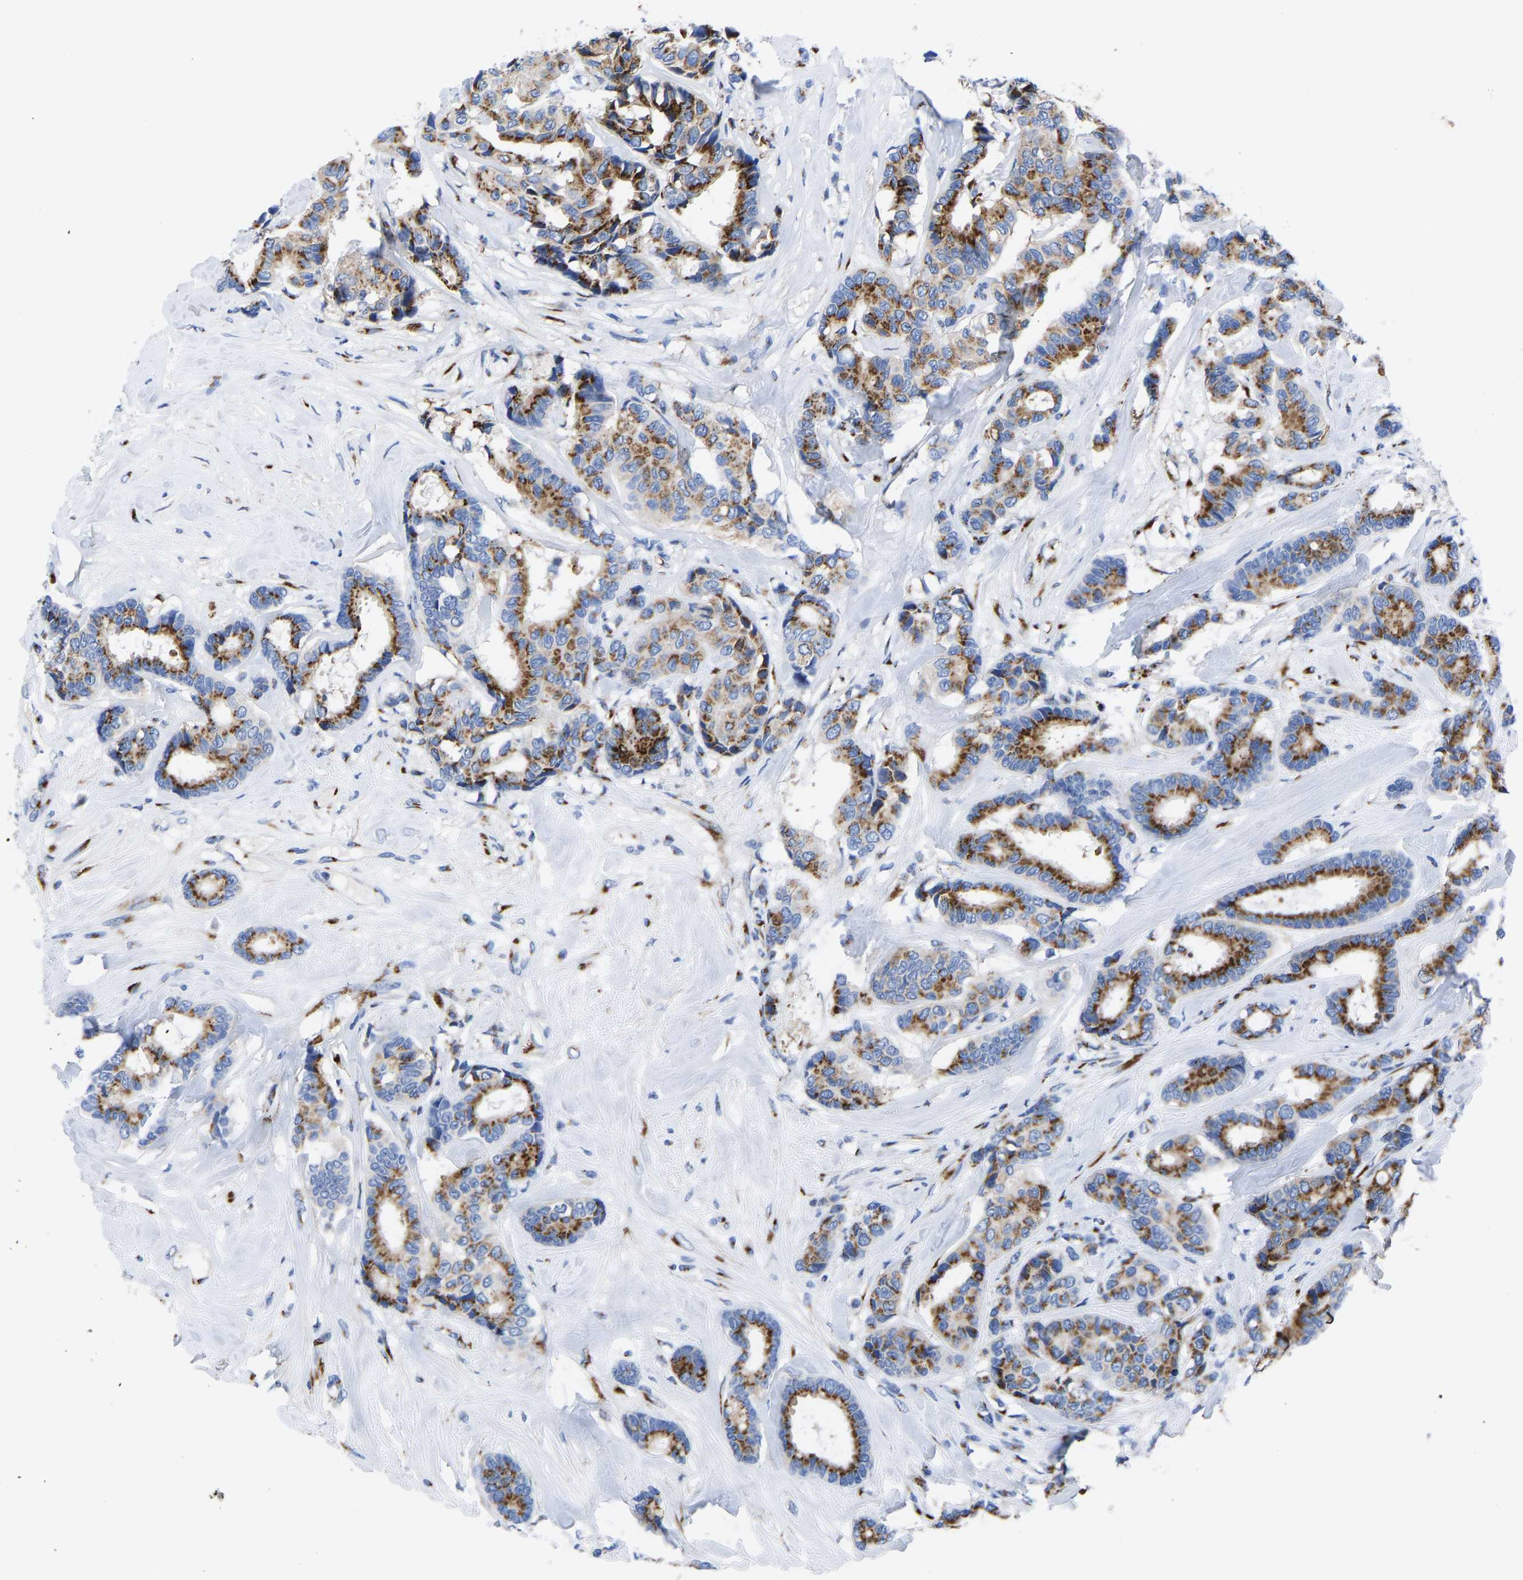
{"staining": {"intensity": "strong", "quantity": ">75%", "location": "cytoplasmic/membranous"}, "tissue": "breast cancer", "cell_type": "Tumor cells", "image_type": "cancer", "snomed": [{"axis": "morphology", "description": "Duct carcinoma"}, {"axis": "topography", "description": "Breast"}], "caption": "A brown stain highlights strong cytoplasmic/membranous positivity of a protein in human breast cancer tumor cells. (DAB = brown stain, brightfield microscopy at high magnification).", "gene": "TMEM87A", "patient": {"sex": "female", "age": 87}}